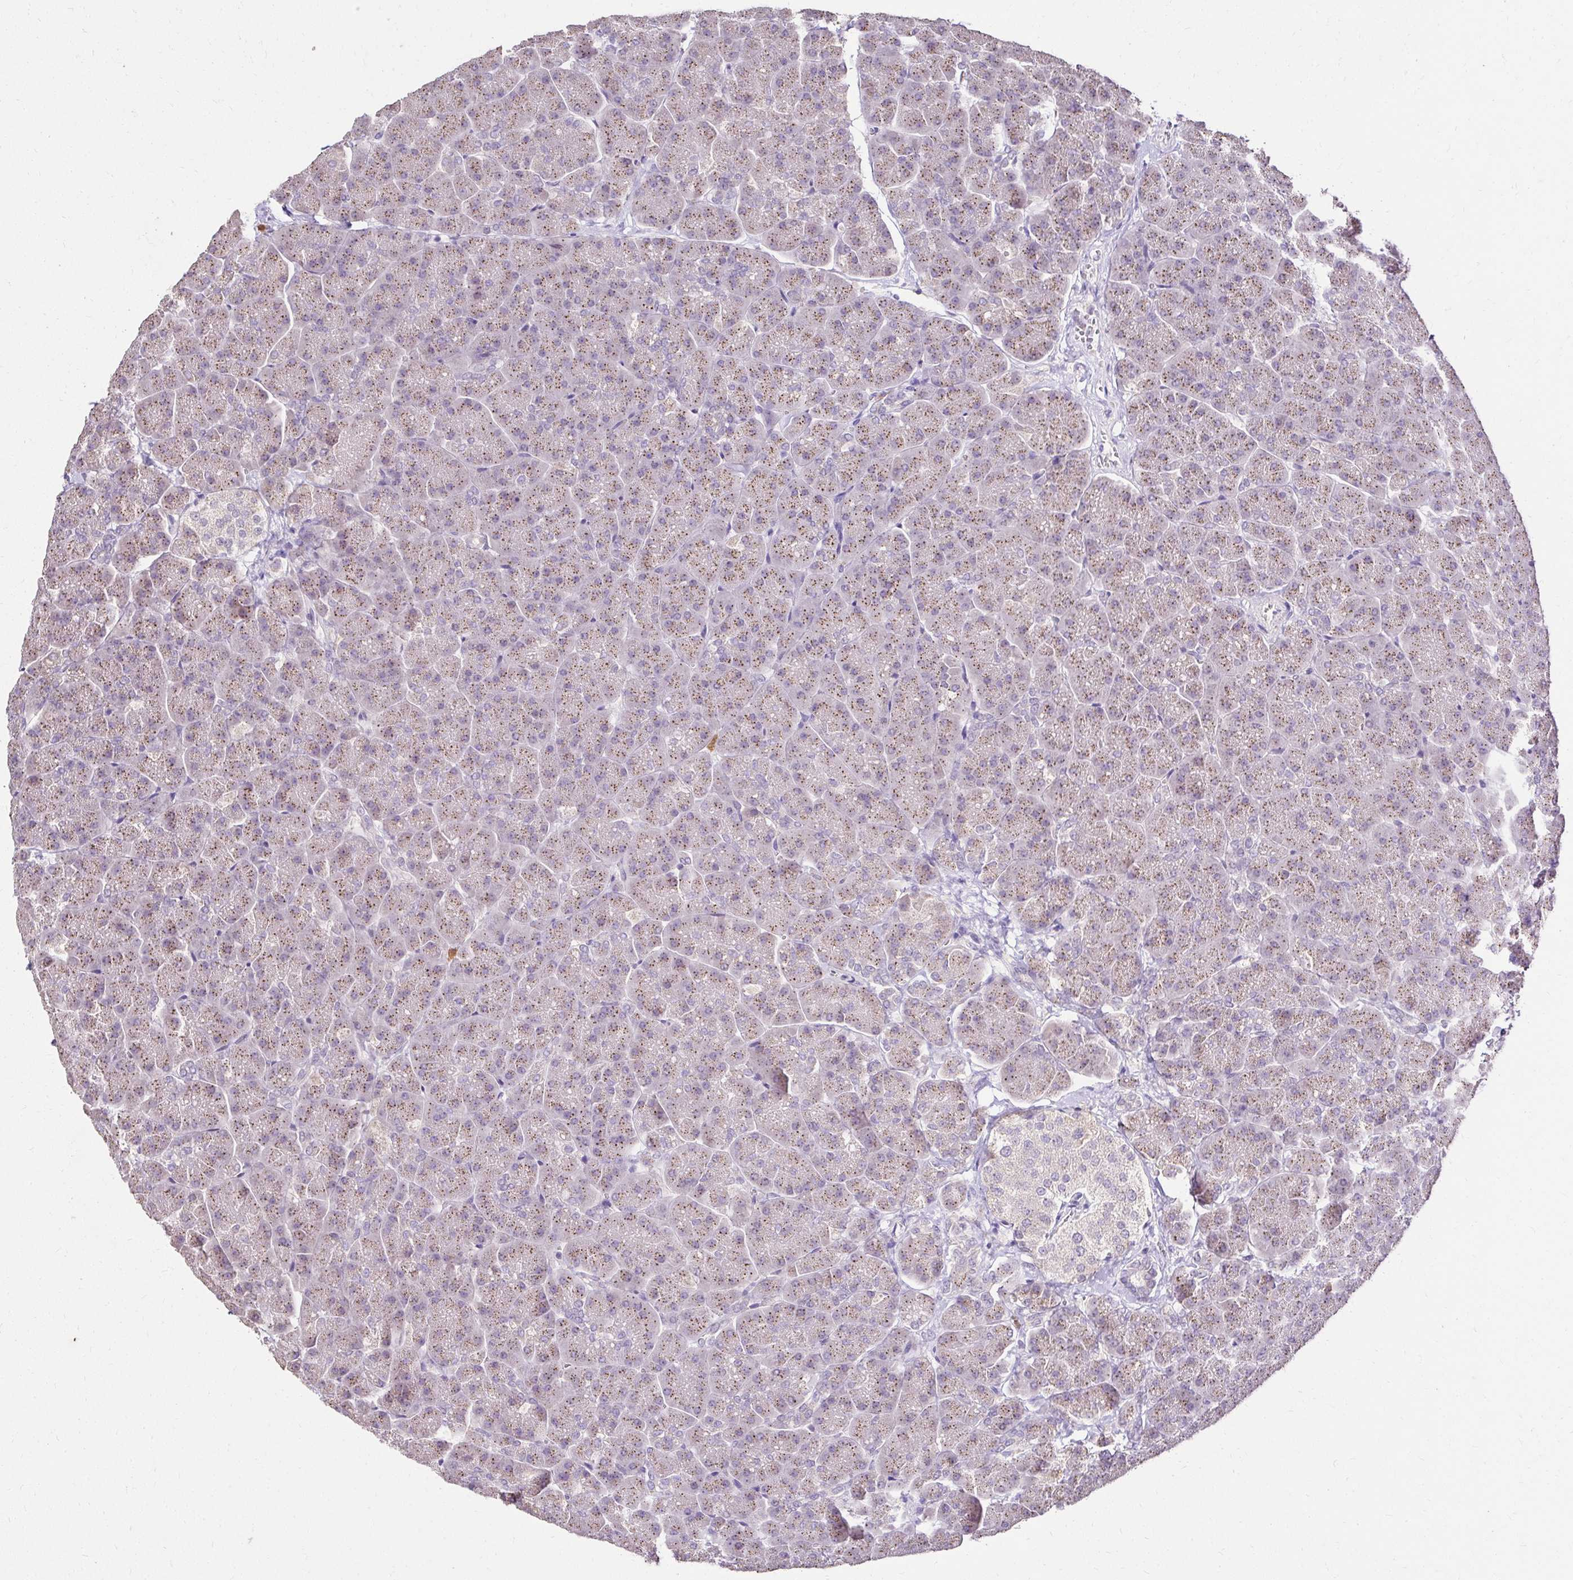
{"staining": {"intensity": "moderate", "quantity": ">75%", "location": "cytoplasmic/membranous"}, "tissue": "pancreas", "cell_type": "Exocrine glandular cells", "image_type": "normal", "snomed": [{"axis": "morphology", "description": "Normal tissue, NOS"}, {"axis": "topography", "description": "Pancreas"}, {"axis": "topography", "description": "Peripheral nerve tissue"}], "caption": "This photomicrograph reveals normal pancreas stained with immunohistochemistry (IHC) to label a protein in brown. The cytoplasmic/membranous of exocrine glandular cells show moderate positivity for the protein. Nuclei are counter-stained blue.", "gene": "KIAA1210", "patient": {"sex": "male", "age": 54}}